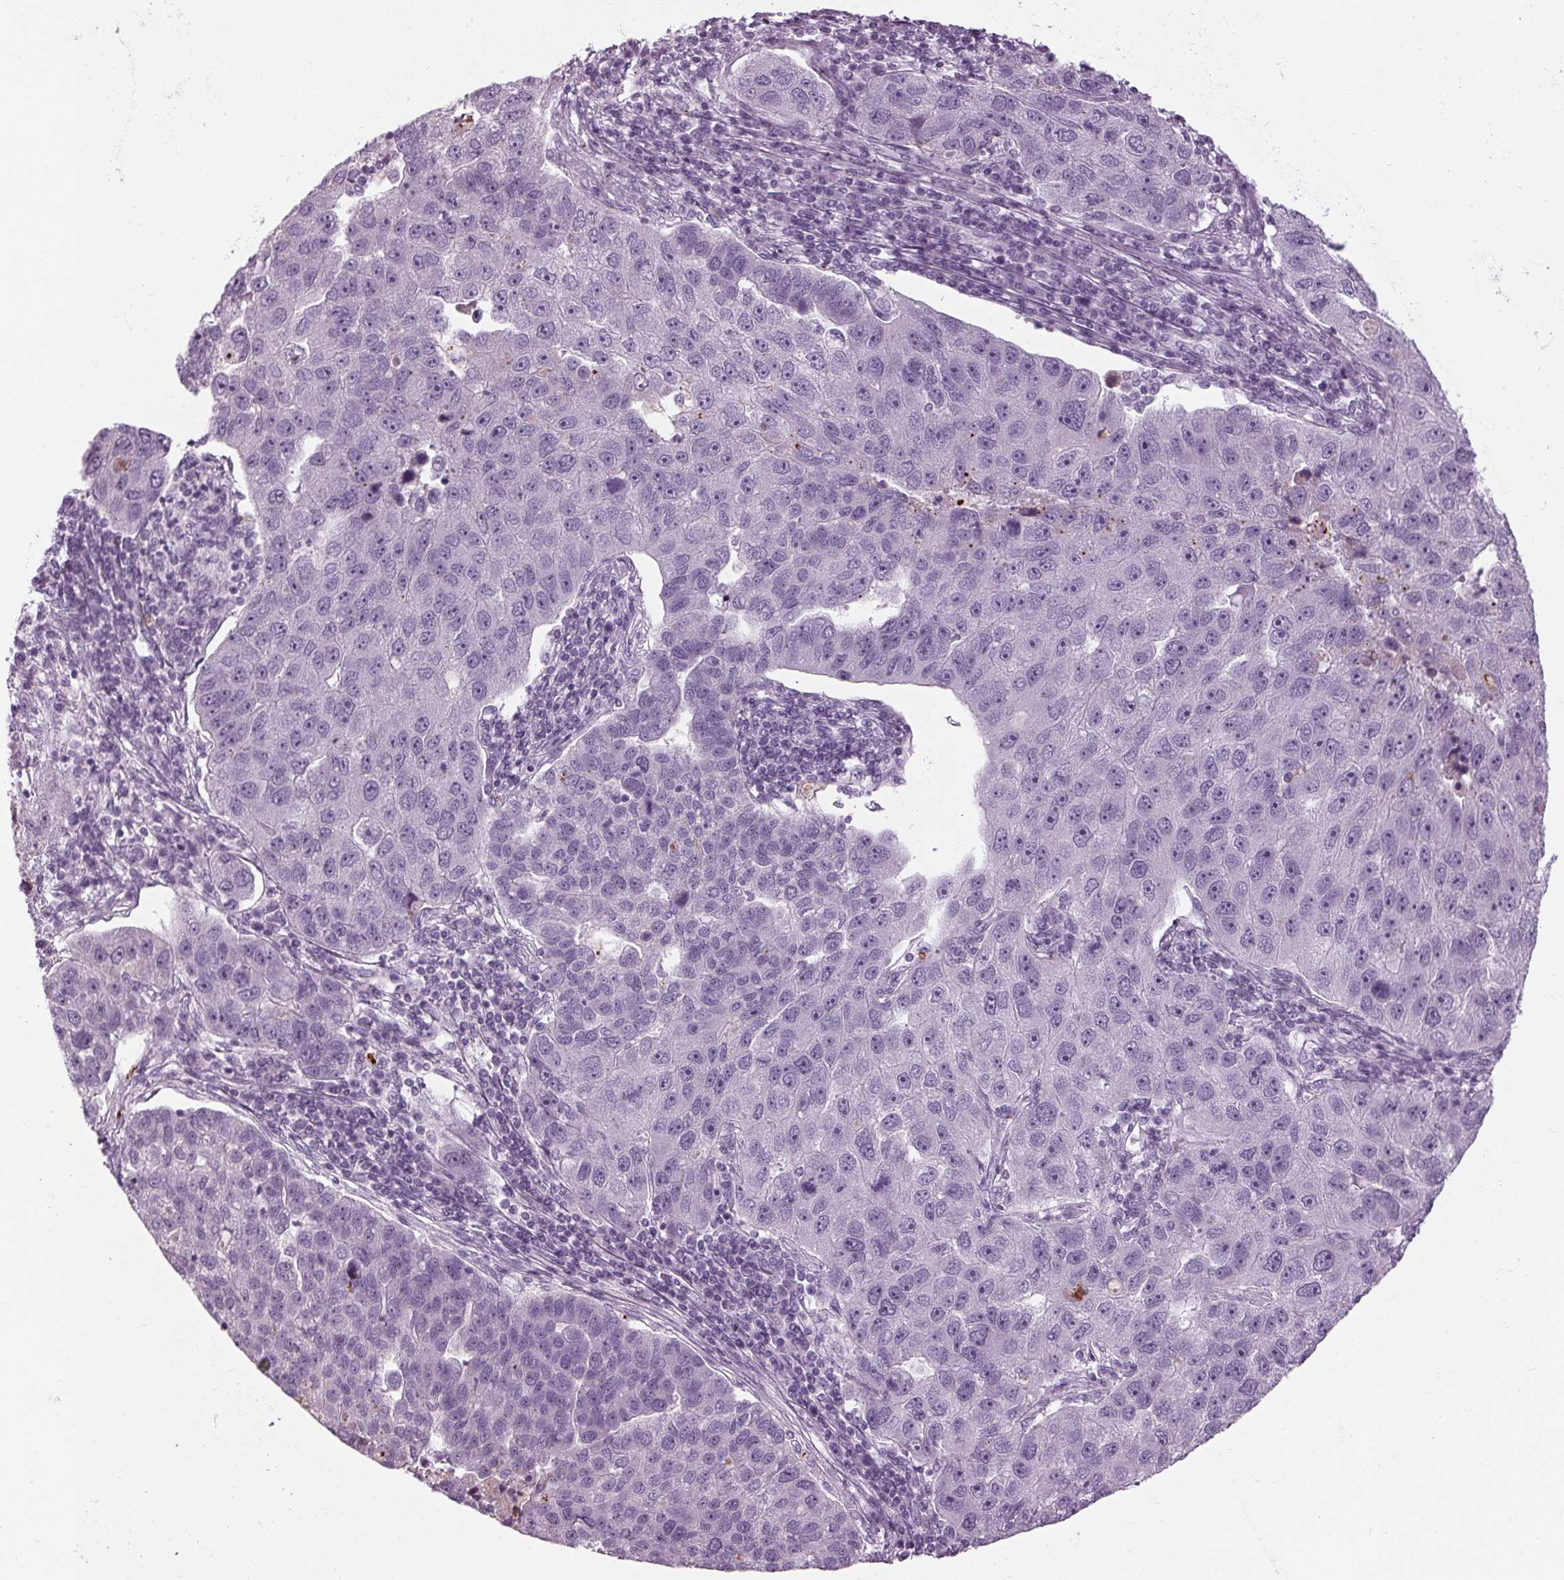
{"staining": {"intensity": "negative", "quantity": "none", "location": "none"}, "tissue": "pancreatic cancer", "cell_type": "Tumor cells", "image_type": "cancer", "snomed": [{"axis": "morphology", "description": "Adenocarcinoma, NOS"}, {"axis": "topography", "description": "Pancreas"}], "caption": "This micrograph is of adenocarcinoma (pancreatic) stained with IHC to label a protein in brown with the nuclei are counter-stained blue. There is no staining in tumor cells. (Immunohistochemistry (ihc), brightfield microscopy, high magnification).", "gene": "CYP3A43", "patient": {"sex": "female", "age": 61}}